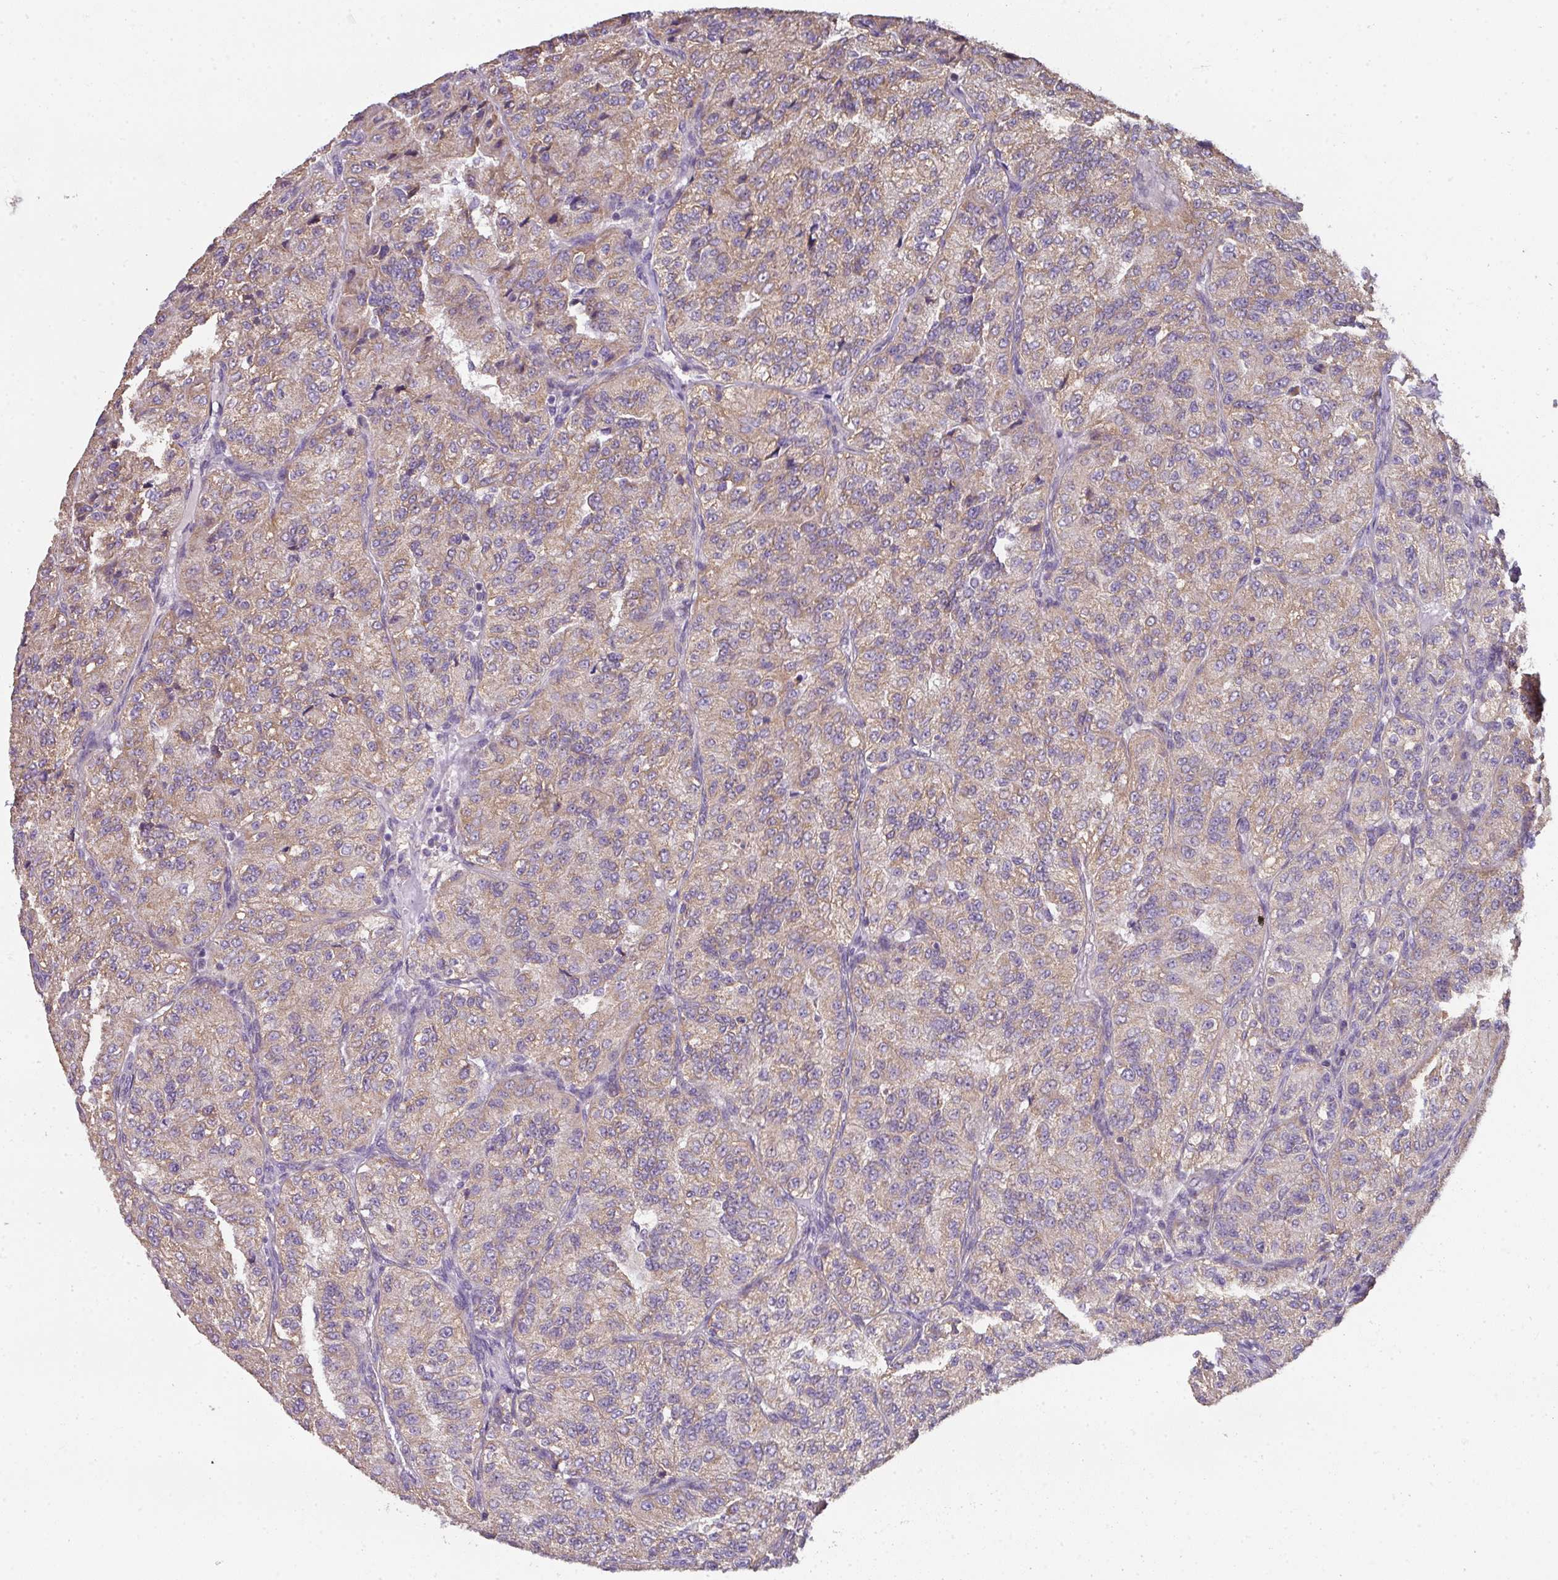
{"staining": {"intensity": "moderate", "quantity": ">75%", "location": "cytoplasmic/membranous"}, "tissue": "renal cancer", "cell_type": "Tumor cells", "image_type": "cancer", "snomed": [{"axis": "morphology", "description": "Adenocarcinoma, NOS"}, {"axis": "topography", "description": "Kidney"}], "caption": "Immunohistochemical staining of human renal cancer (adenocarcinoma) displays medium levels of moderate cytoplasmic/membranous protein expression in about >75% of tumor cells.", "gene": "PALS2", "patient": {"sex": "female", "age": 63}}